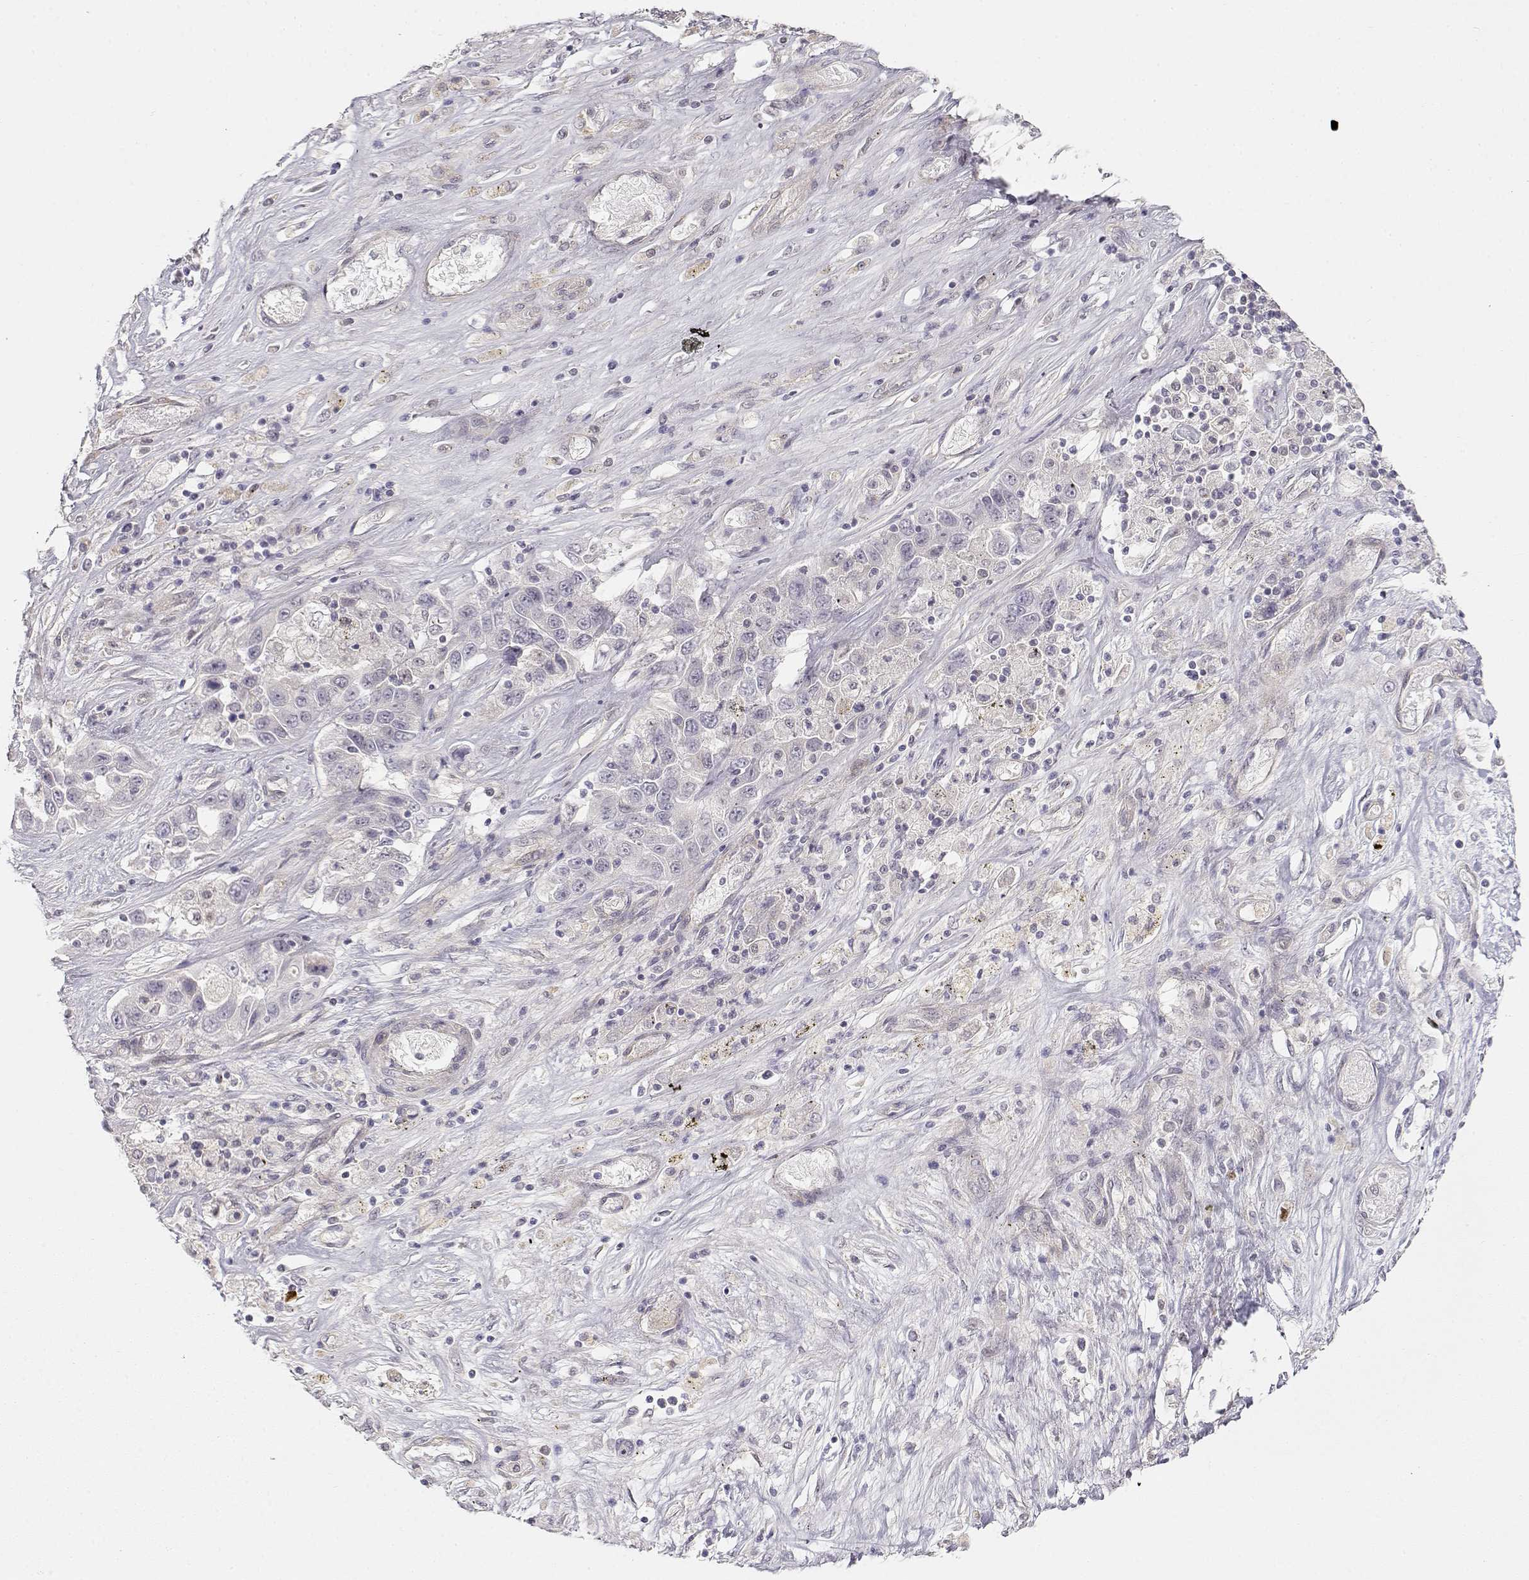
{"staining": {"intensity": "negative", "quantity": "none", "location": "none"}, "tissue": "liver cancer", "cell_type": "Tumor cells", "image_type": "cancer", "snomed": [{"axis": "morphology", "description": "Cholangiocarcinoma"}, {"axis": "topography", "description": "Liver"}], "caption": "There is no significant positivity in tumor cells of liver cancer.", "gene": "EAF2", "patient": {"sex": "female", "age": 52}}